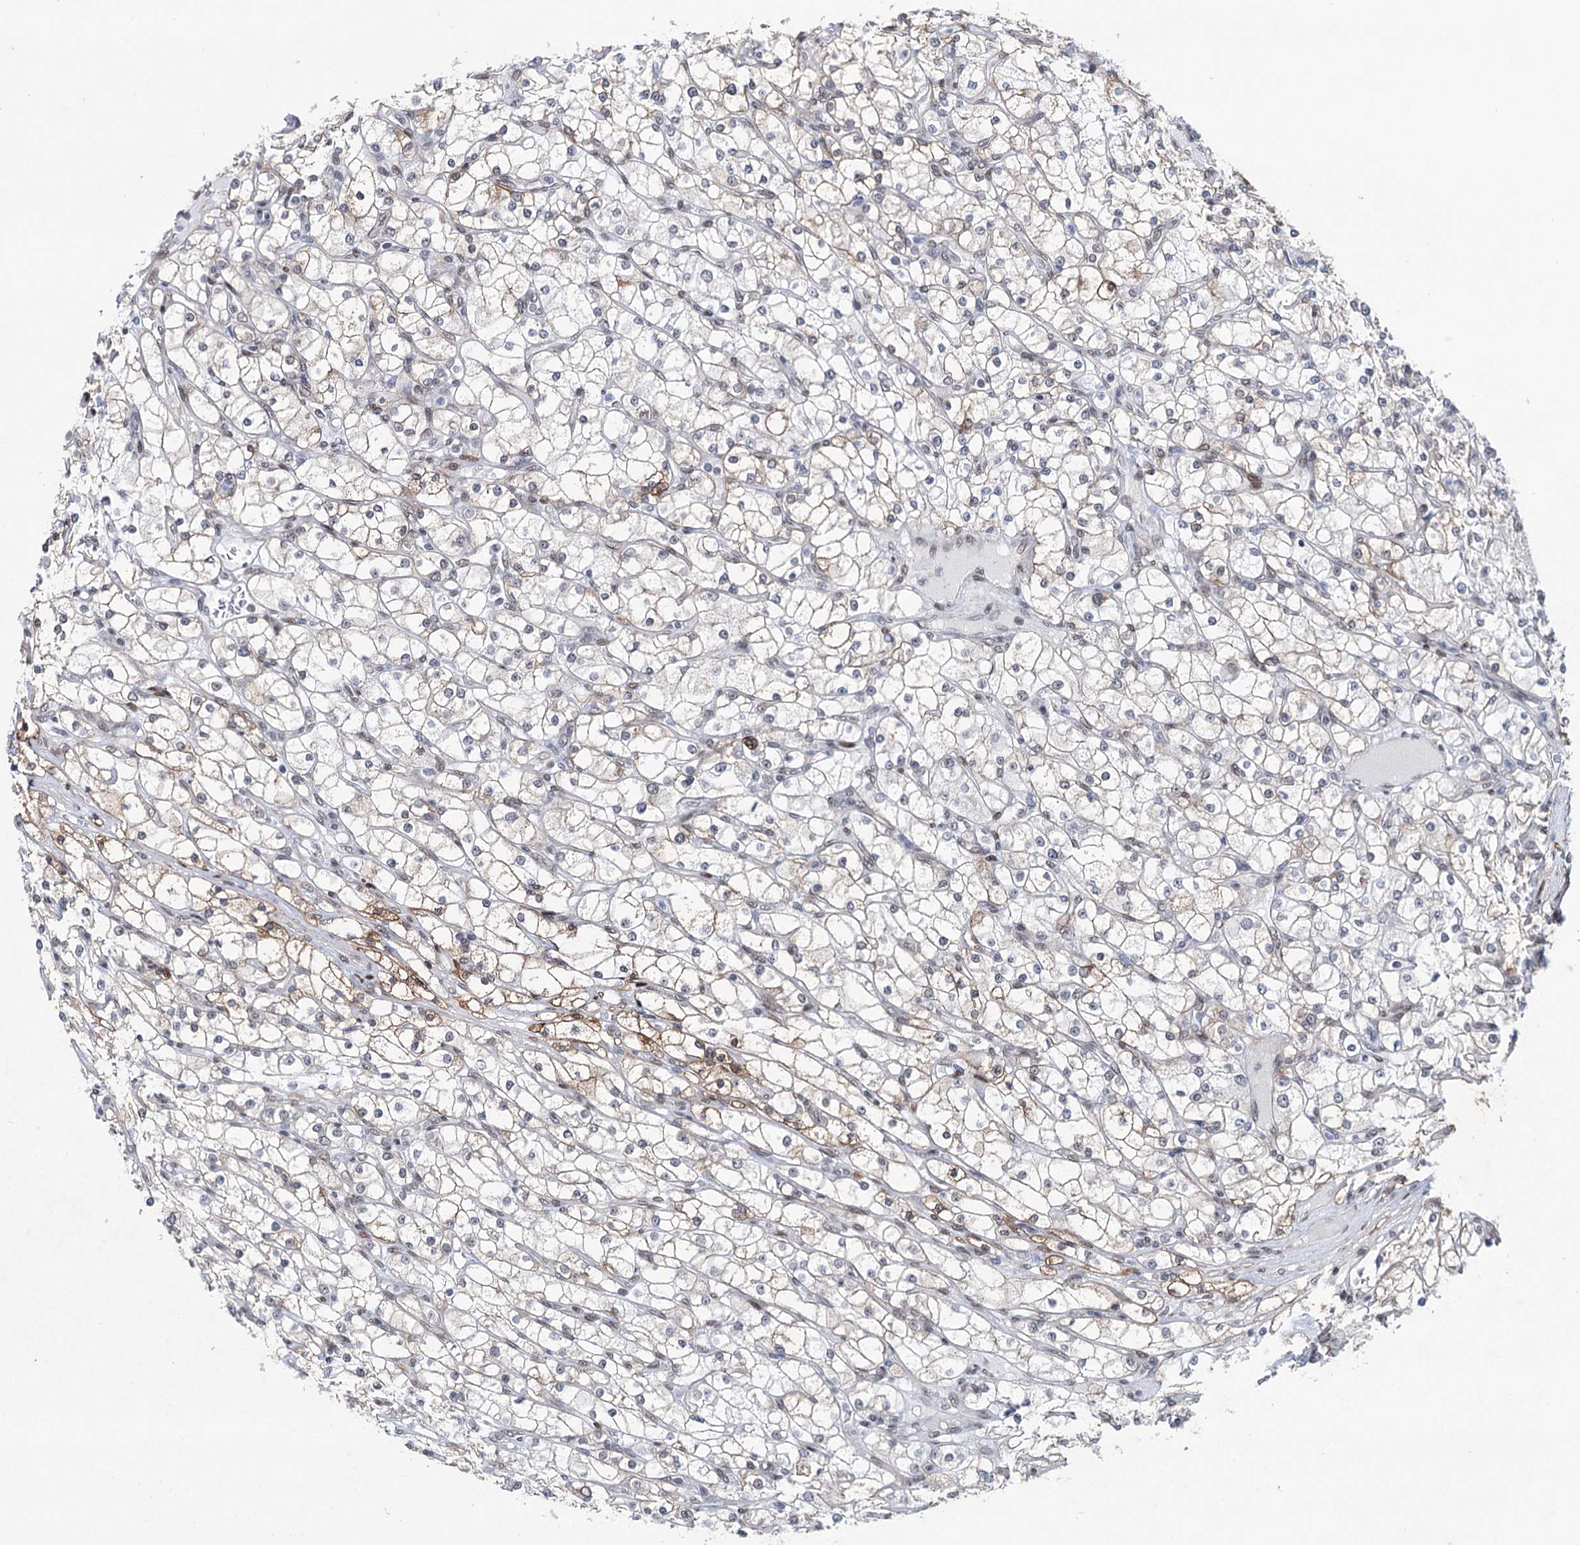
{"staining": {"intensity": "weak", "quantity": "<25%", "location": "cytoplasmic/membranous"}, "tissue": "renal cancer", "cell_type": "Tumor cells", "image_type": "cancer", "snomed": [{"axis": "morphology", "description": "Adenocarcinoma, NOS"}, {"axis": "topography", "description": "Kidney"}], "caption": "Tumor cells show no significant protein expression in renal cancer. (DAB (3,3'-diaminobenzidine) immunohistochemistry visualized using brightfield microscopy, high magnification).", "gene": "FAM53A", "patient": {"sex": "male", "age": 80}}